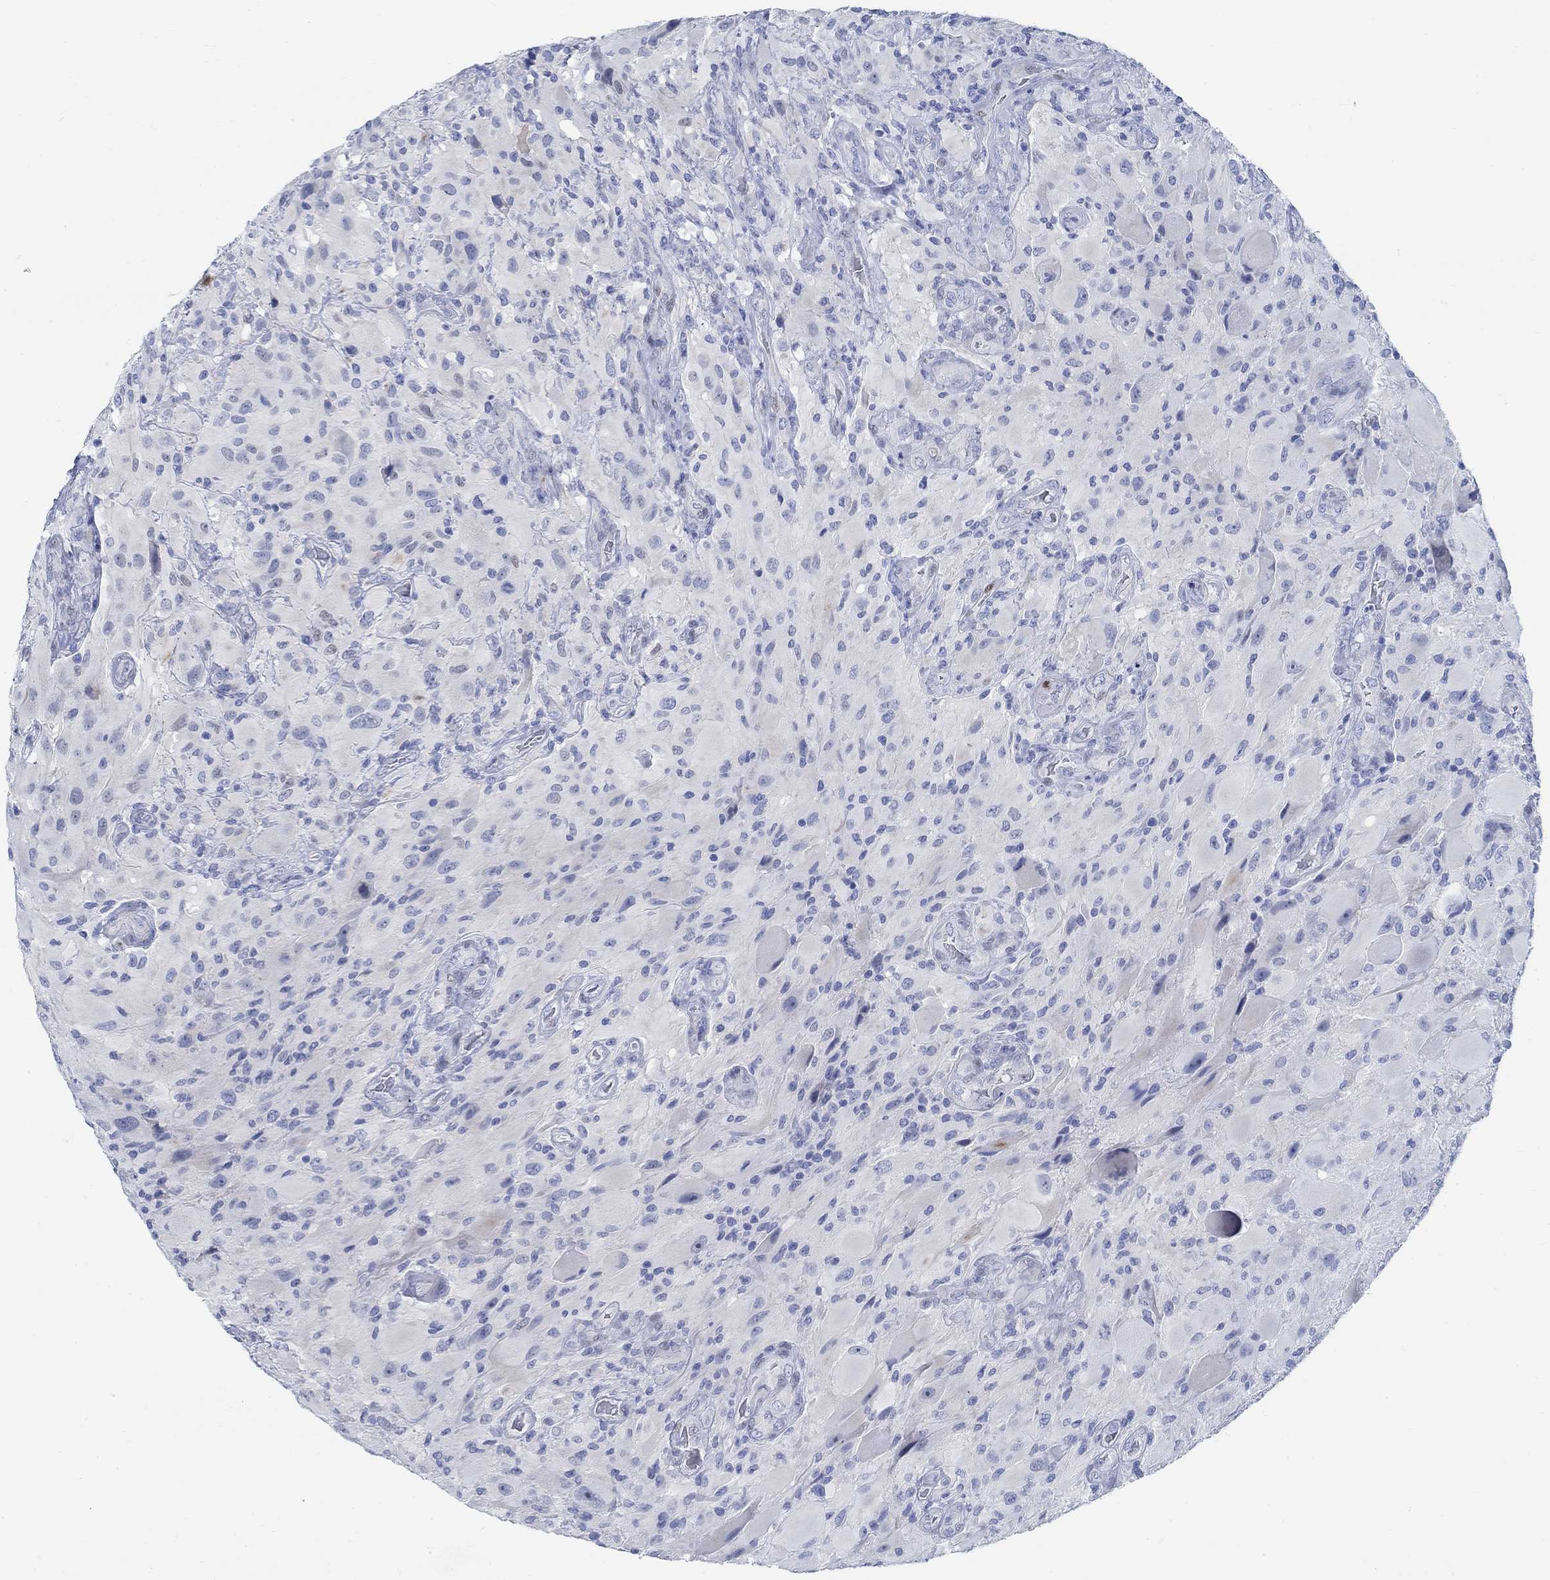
{"staining": {"intensity": "negative", "quantity": "none", "location": "none"}, "tissue": "glioma", "cell_type": "Tumor cells", "image_type": "cancer", "snomed": [{"axis": "morphology", "description": "Glioma, malignant, High grade"}, {"axis": "topography", "description": "Cerebral cortex"}], "caption": "The photomicrograph reveals no staining of tumor cells in malignant high-grade glioma.", "gene": "RBM20", "patient": {"sex": "male", "age": 35}}